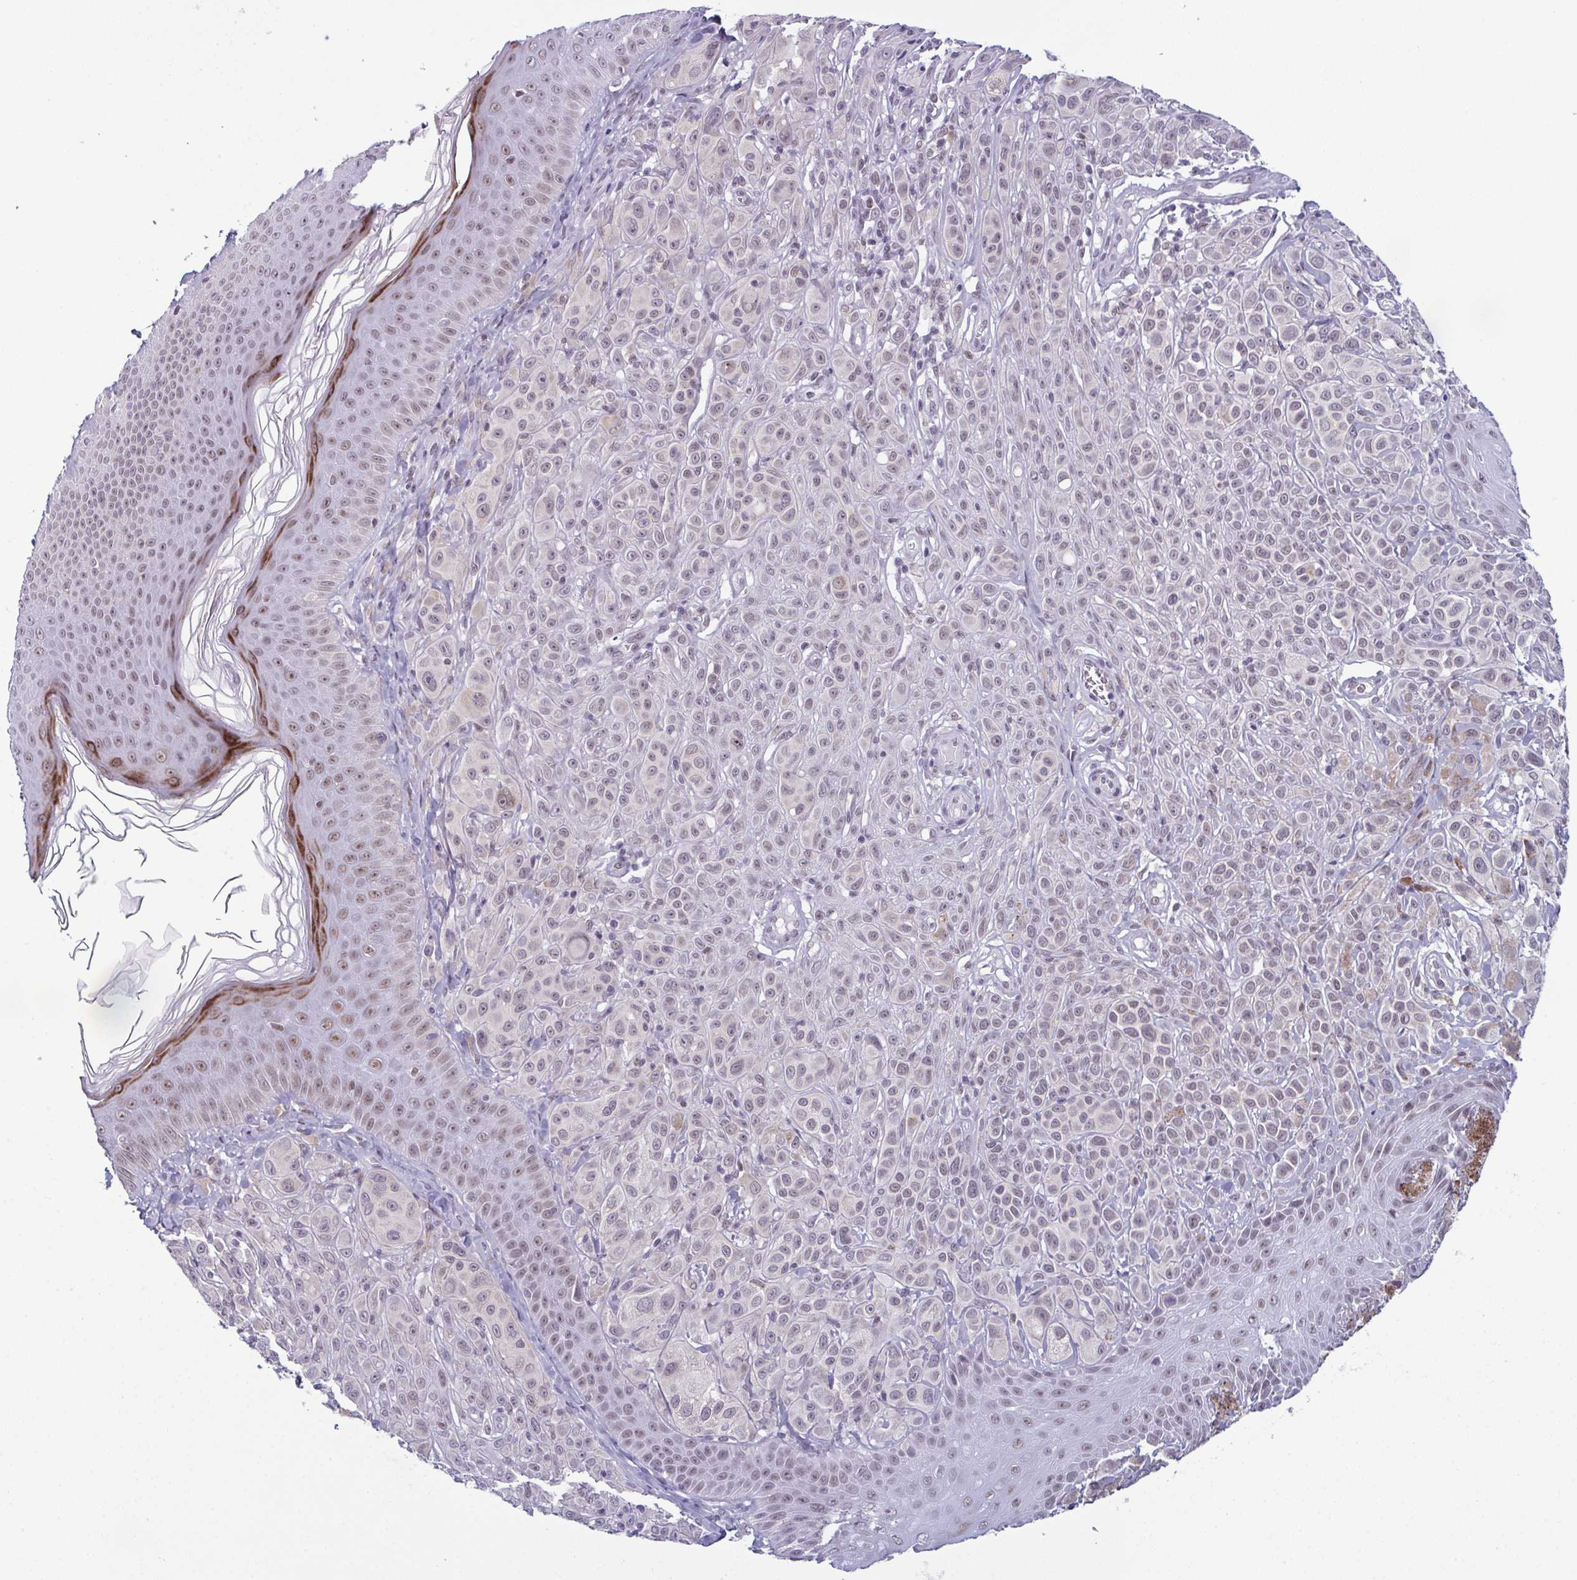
{"staining": {"intensity": "weak", "quantity": "<25%", "location": "nuclear"}, "tissue": "melanoma", "cell_type": "Tumor cells", "image_type": "cancer", "snomed": [{"axis": "morphology", "description": "Malignant melanoma, NOS"}, {"axis": "topography", "description": "Skin"}], "caption": "Tumor cells are negative for brown protein staining in melanoma. (DAB (3,3'-diaminobenzidine) immunohistochemistry visualized using brightfield microscopy, high magnification).", "gene": "RBM7", "patient": {"sex": "male", "age": 67}}